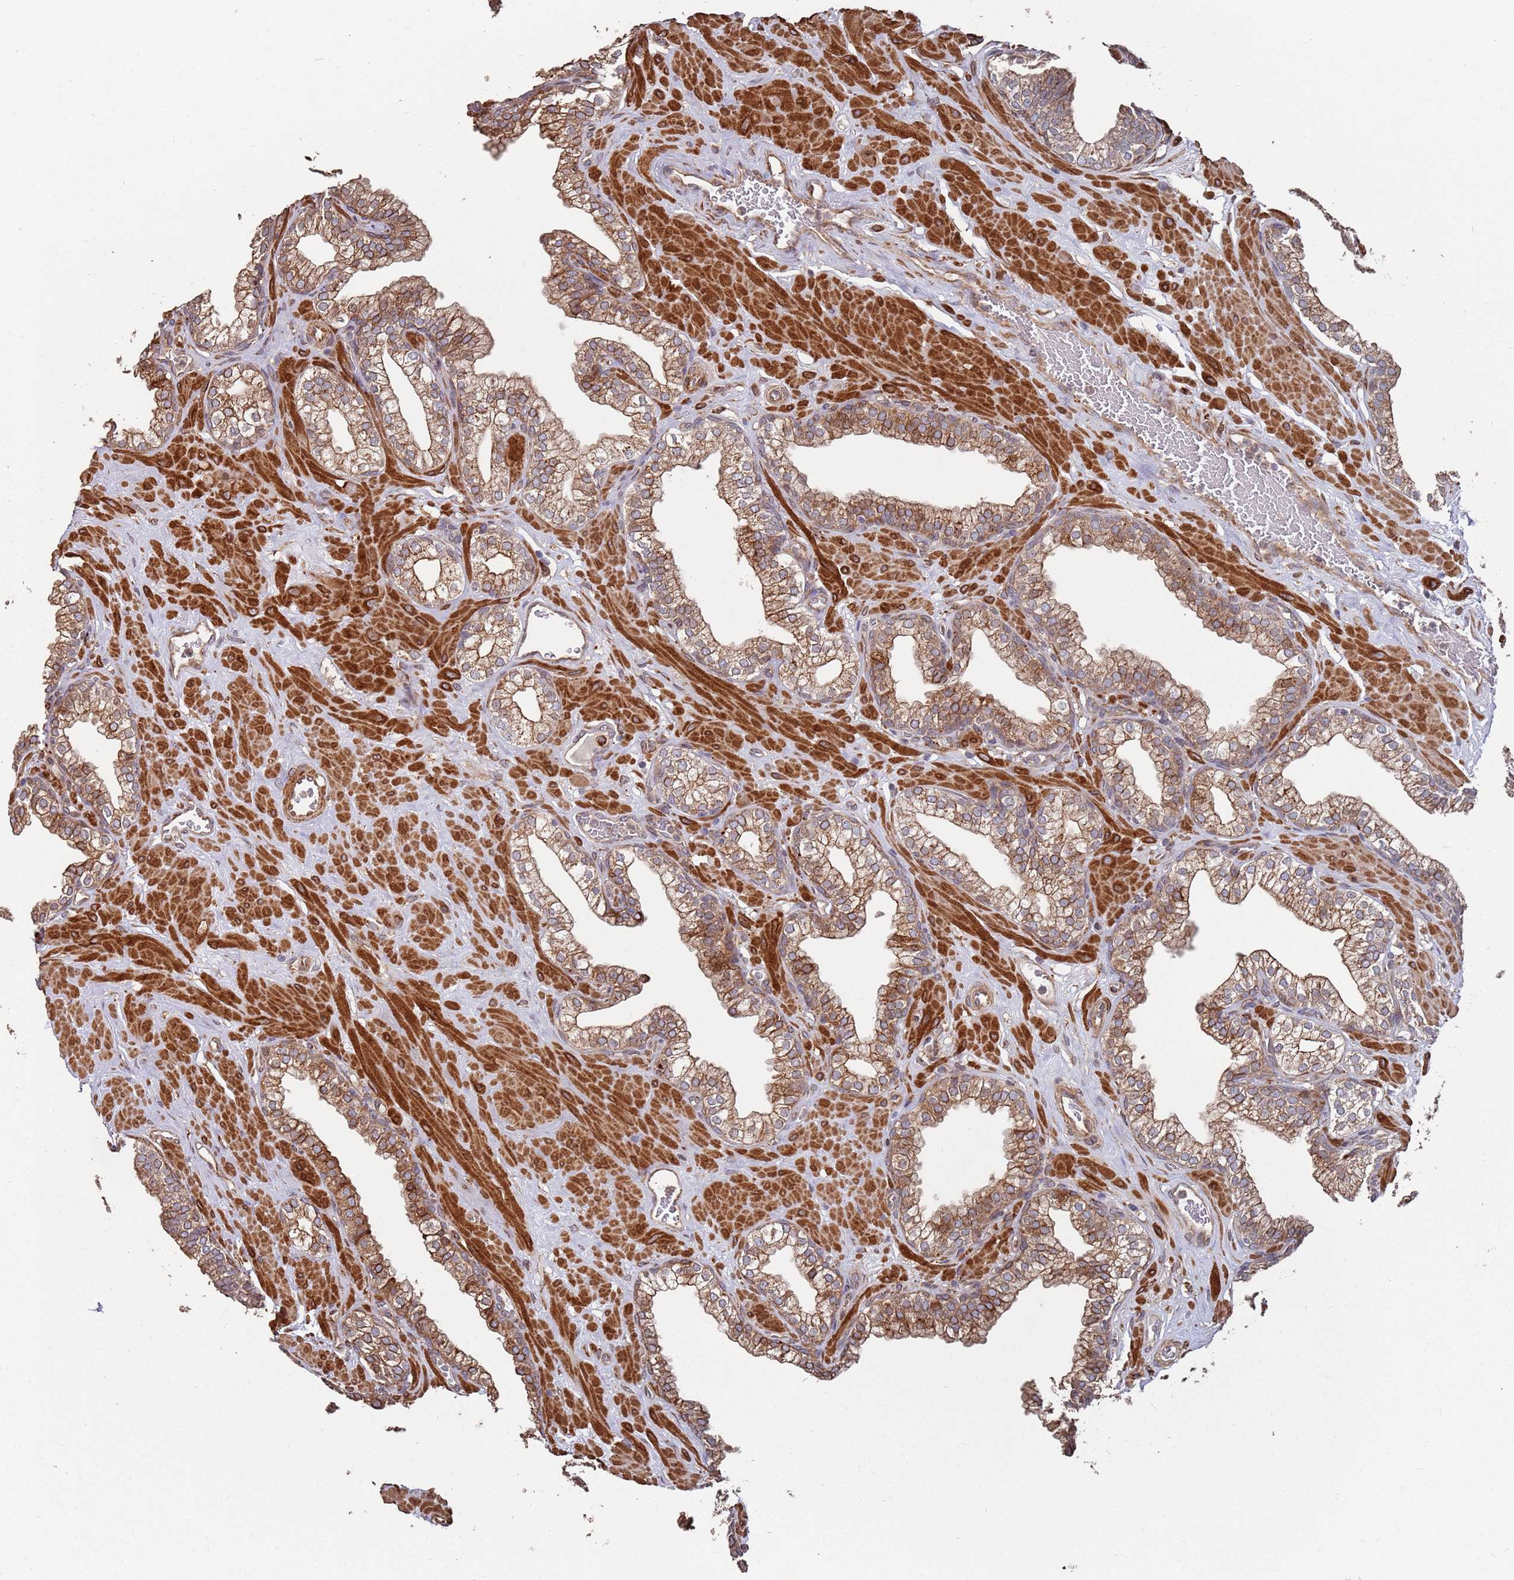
{"staining": {"intensity": "strong", "quantity": "25%-75%", "location": "cytoplasmic/membranous"}, "tissue": "prostate", "cell_type": "Glandular cells", "image_type": "normal", "snomed": [{"axis": "morphology", "description": "Normal tissue, NOS"}, {"axis": "morphology", "description": "Urothelial carcinoma, Low grade"}, {"axis": "topography", "description": "Urinary bladder"}, {"axis": "topography", "description": "Prostate"}], "caption": "An immunohistochemistry (IHC) histopathology image of unremarkable tissue is shown. Protein staining in brown labels strong cytoplasmic/membranous positivity in prostate within glandular cells. The staining was performed using DAB to visualize the protein expression in brown, while the nuclei were stained in blue with hematoxylin (Magnification: 20x).", "gene": "LACC1", "patient": {"sex": "male", "age": 60}}